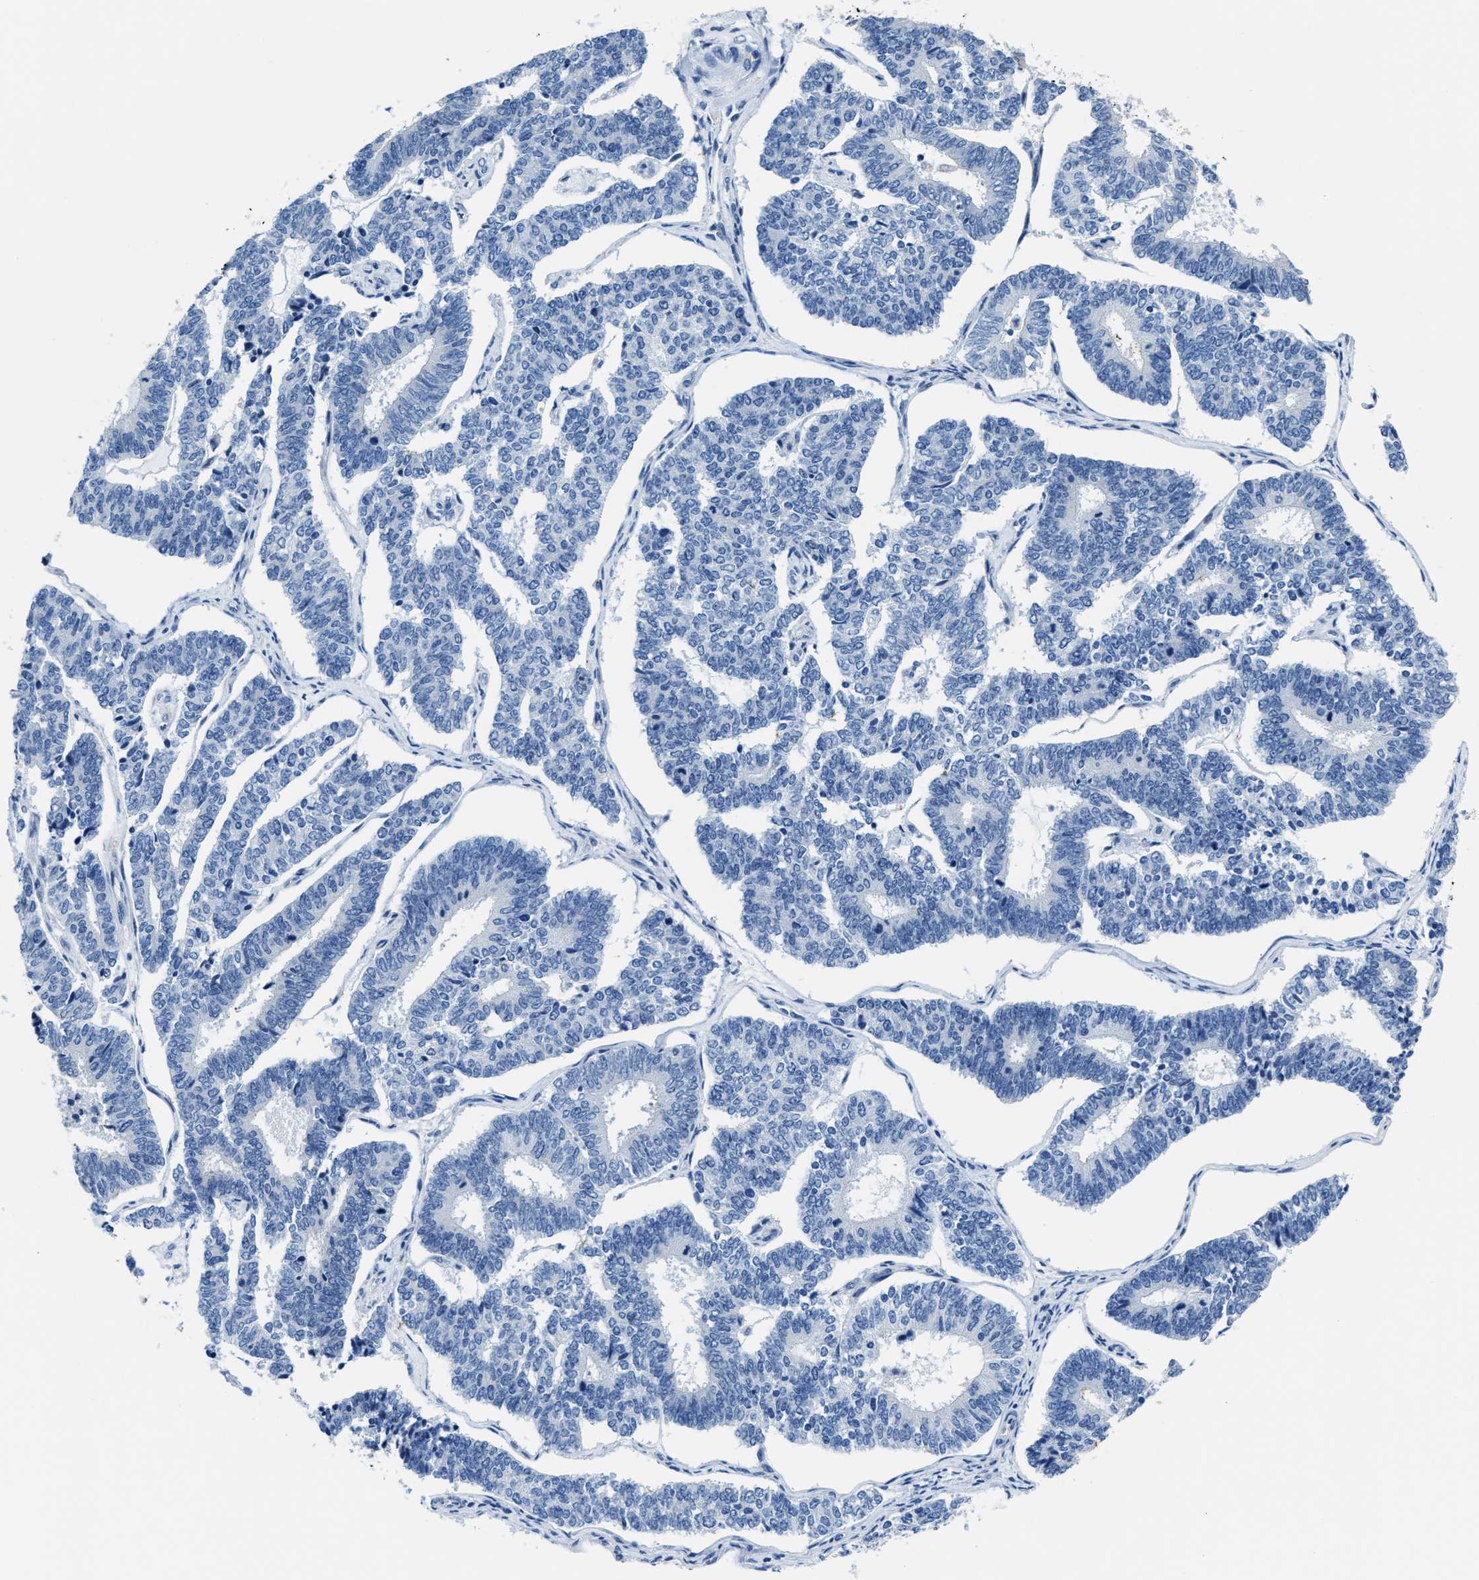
{"staining": {"intensity": "negative", "quantity": "none", "location": "none"}, "tissue": "endometrial cancer", "cell_type": "Tumor cells", "image_type": "cancer", "snomed": [{"axis": "morphology", "description": "Adenocarcinoma, NOS"}, {"axis": "topography", "description": "Endometrium"}], "caption": "Immunohistochemical staining of human endometrial cancer demonstrates no significant staining in tumor cells. Nuclei are stained in blue.", "gene": "ASZ1", "patient": {"sex": "female", "age": 70}}